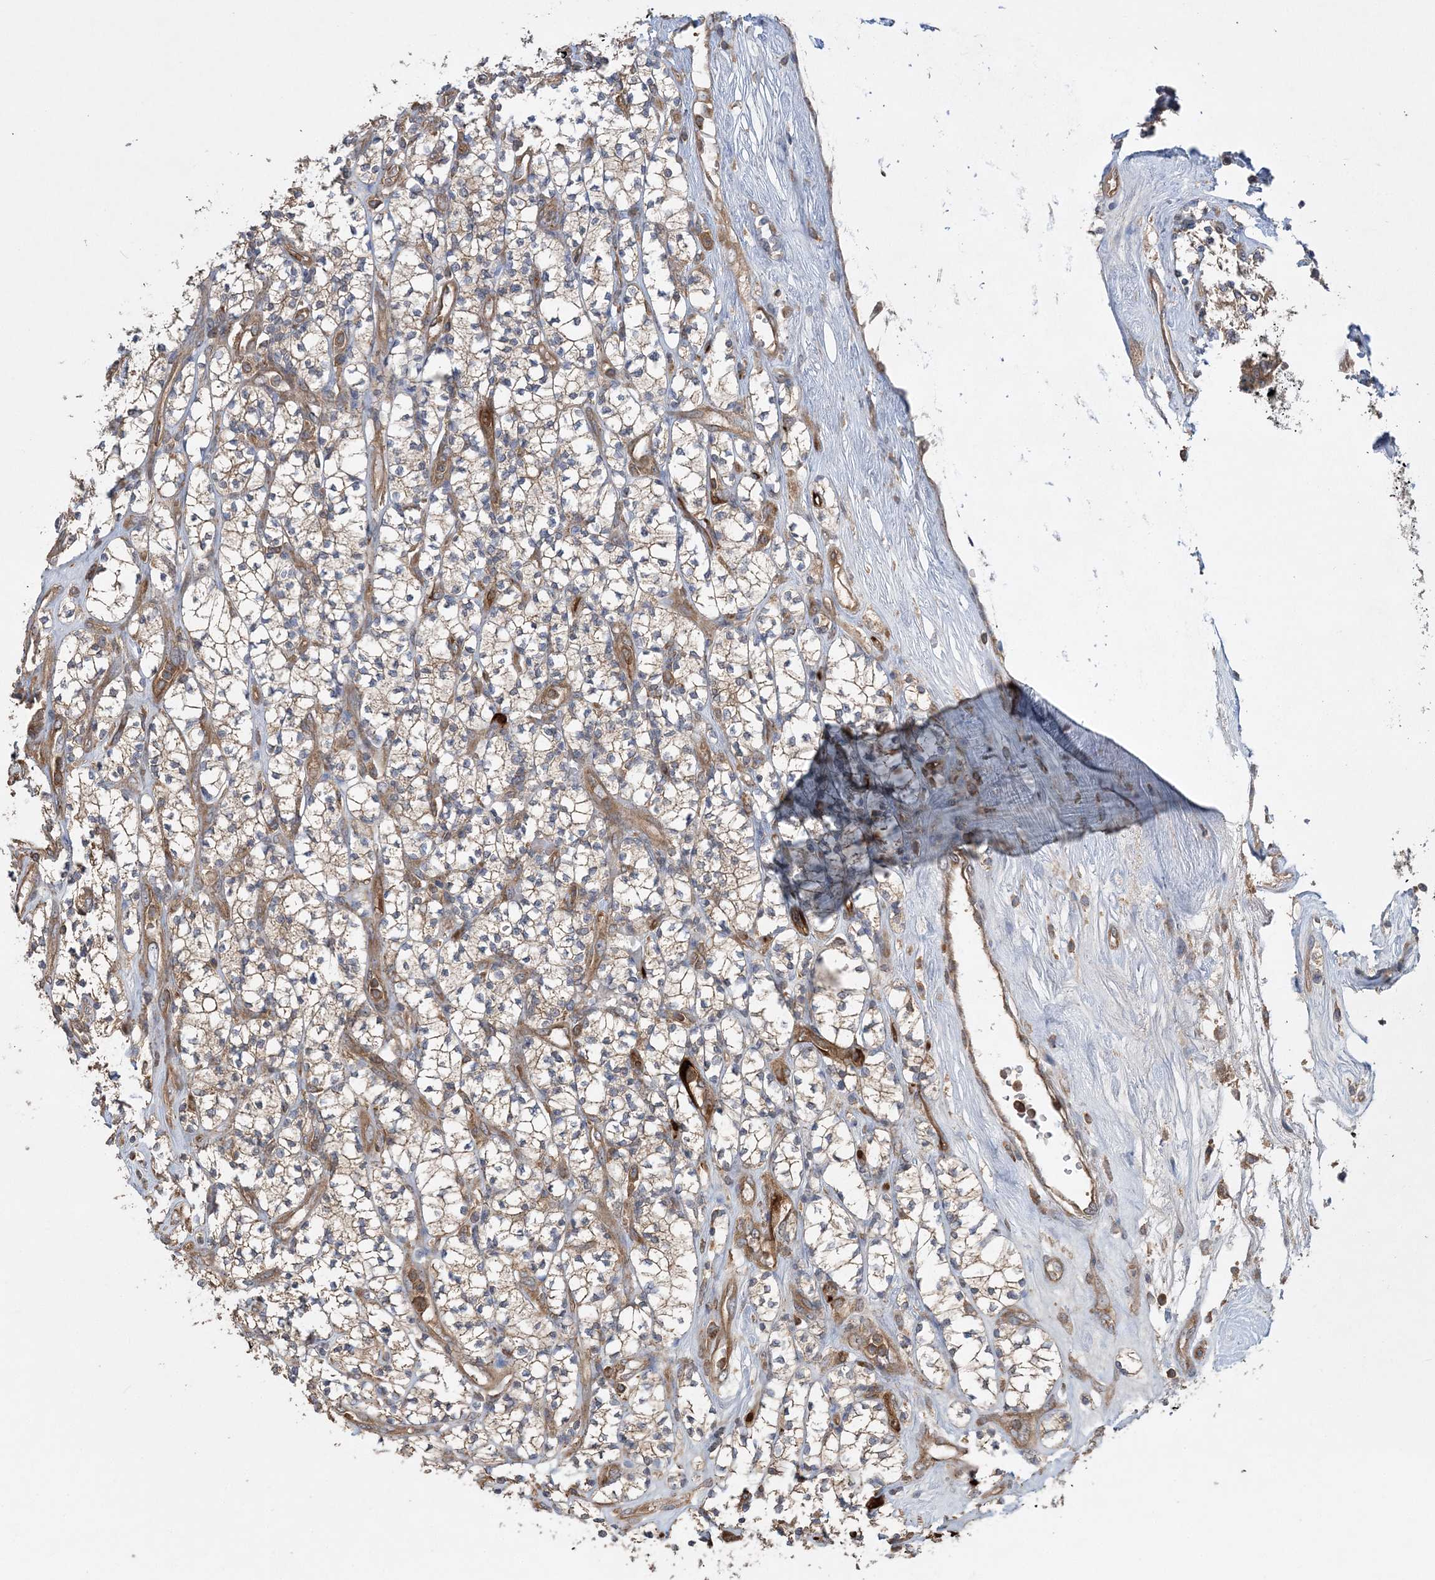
{"staining": {"intensity": "weak", "quantity": ">75%", "location": "cytoplasmic/membranous"}, "tissue": "renal cancer", "cell_type": "Tumor cells", "image_type": "cancer", "snomed": [{"axis": "morphology", "description": "Adenocarcinoma, NOS"}, {"axis": "topography", "description": "Kidney"}], "caption": "Immunohistochemical staining of renal cancer (adenocarcinoma) demonstrates low levels of weak cytoplasmic/membranous protein expression in approximately >75% of tumor cells. Ihc stains the protein in brown and the nuclei are stained blue.", "gene": "ACAP2", "patient": {"sex": "male", "age": 77}}